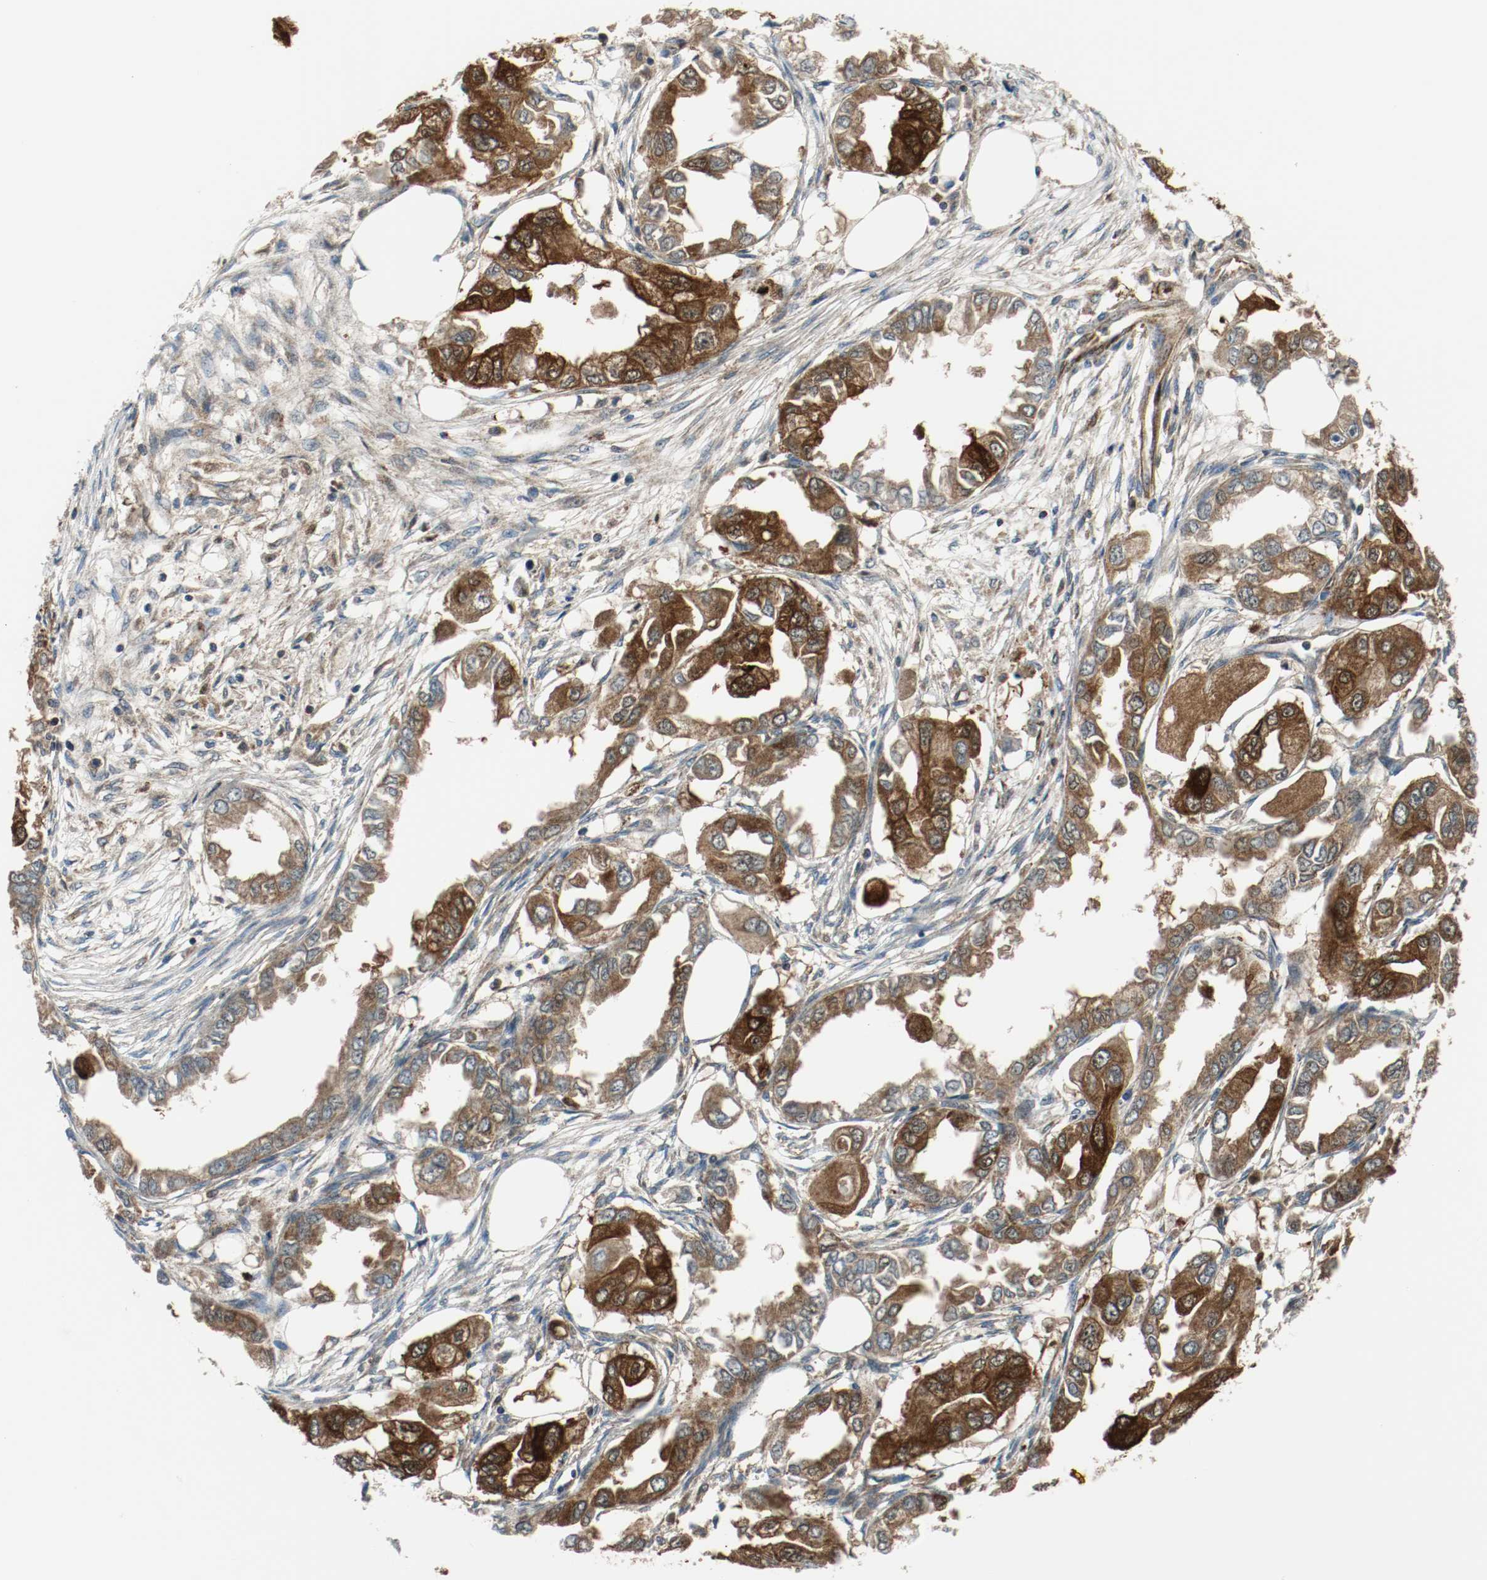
{"staining": {"intensity": "strong", "quantity": ">75%", "location": "cytoplasmic/membranous"}, "tissue": "endometrial cancer", "cell_type": "Tumor cells", "image_type": "cancer", "snomed": [{"axis": "morphology", "description": "Adenocarcinoma, NOS"}, {"axis": "topography", "description": "Endometrium"}], "caption": "Protein staining exhibits strong cytoplasmic/membranous positivity in approximately >75% of tumor cells in endometrial cancer.", "gene": "TXNRD1", "patient": {"sex": "female", "age": 67}}